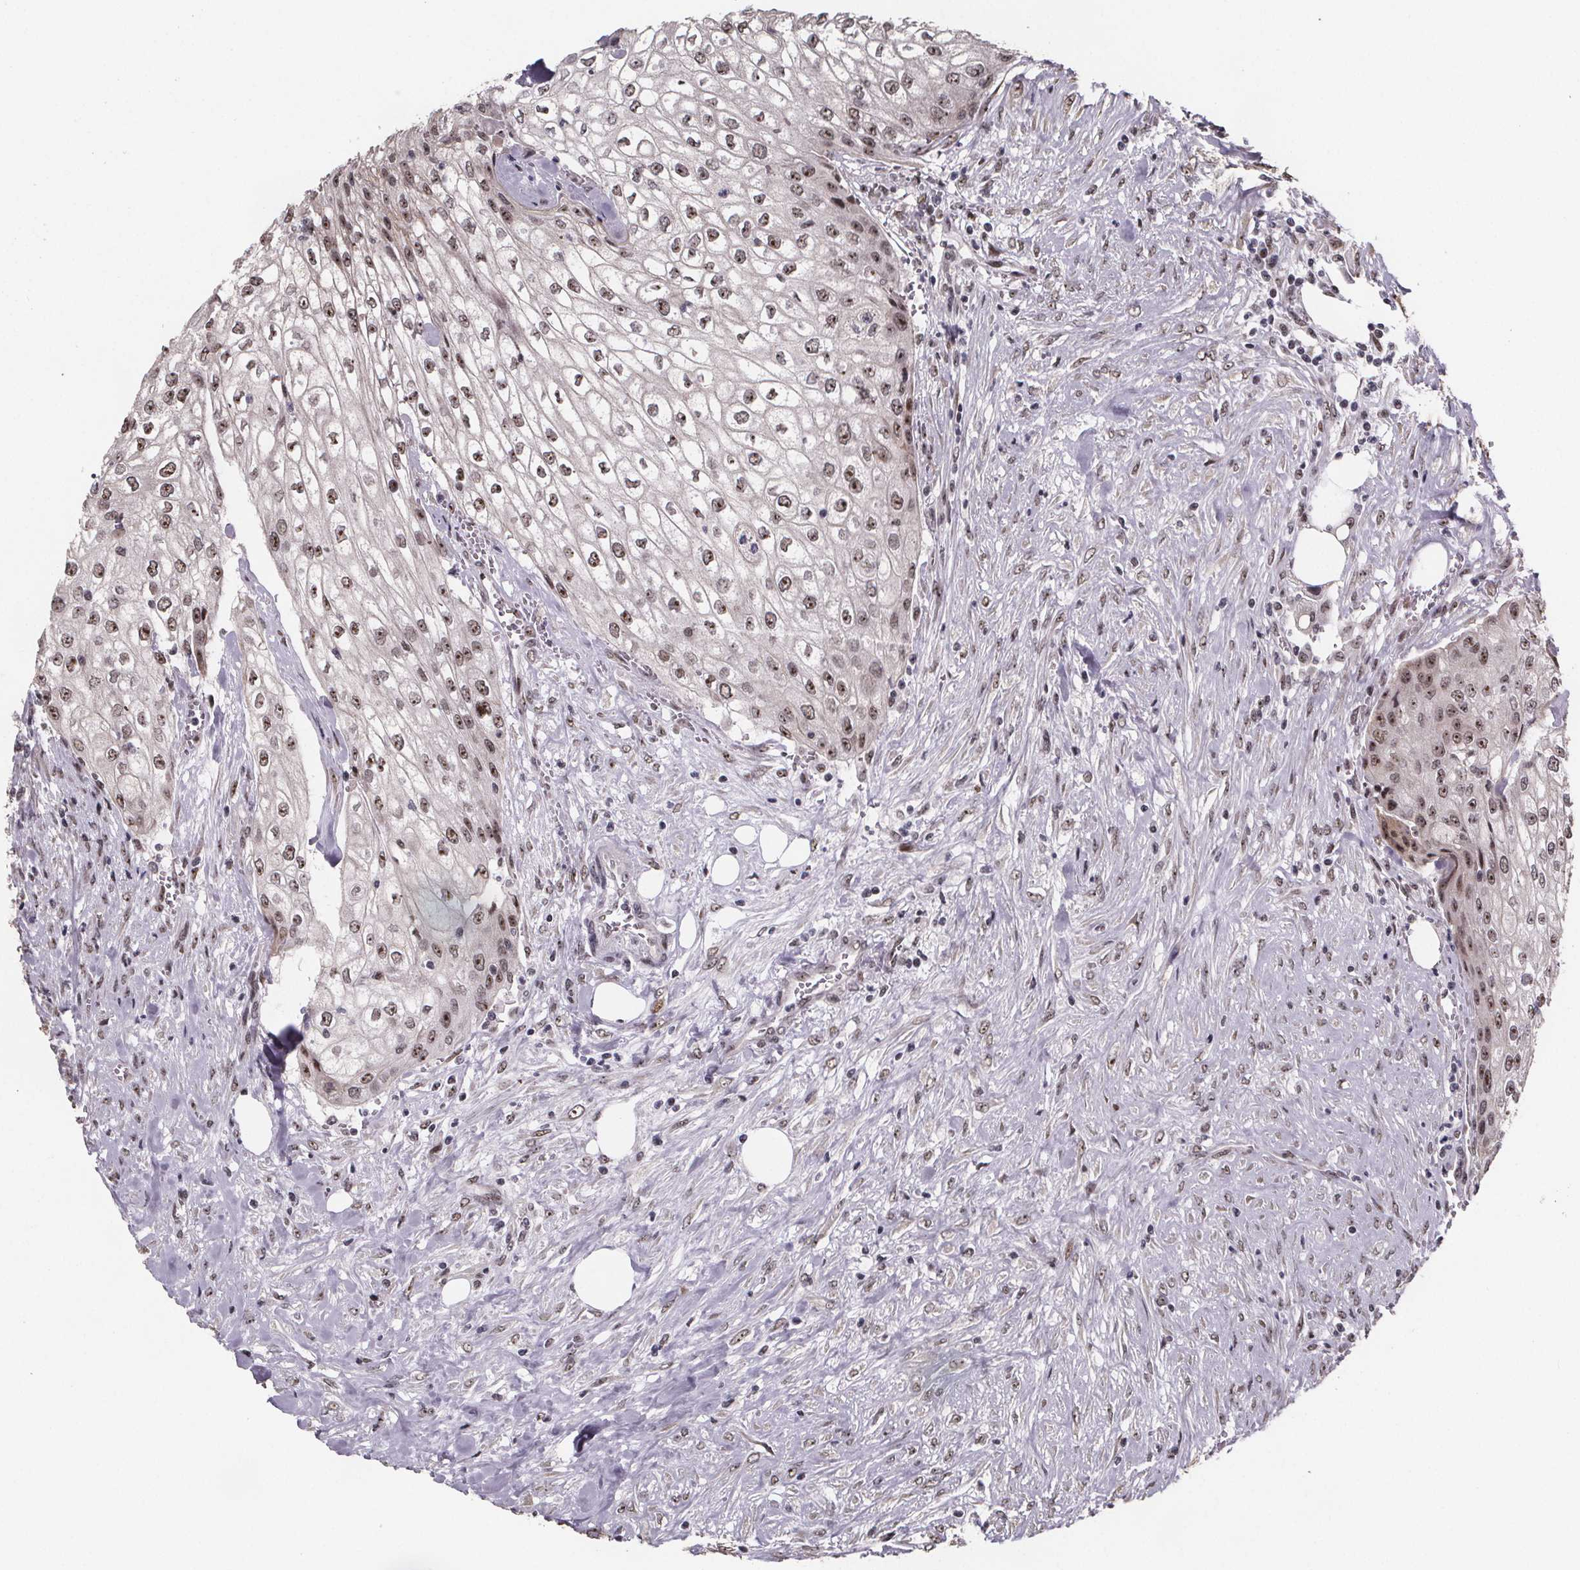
{"staining": {"intensity": "moderate", "quantity": ">75%", "location": "nuclear"}, "tissue": "urothelial cancer", "cell_type": "Tumor cells", "image_type": "cancer", "snomed": [{"axis": "morphology", "description": "Urothelial carcinoma, High grade"}, {"axis": "topography", "description": "Urinary bladder"}], "caption": "DAB immunohistochemical staining of high-grade urothelial carcinoma demonstrates moderate nuclear protein staining in approximately >75% of tumor cells.", "gene": "U2SURP", "patient": {"sex": "male", "age": 62}}